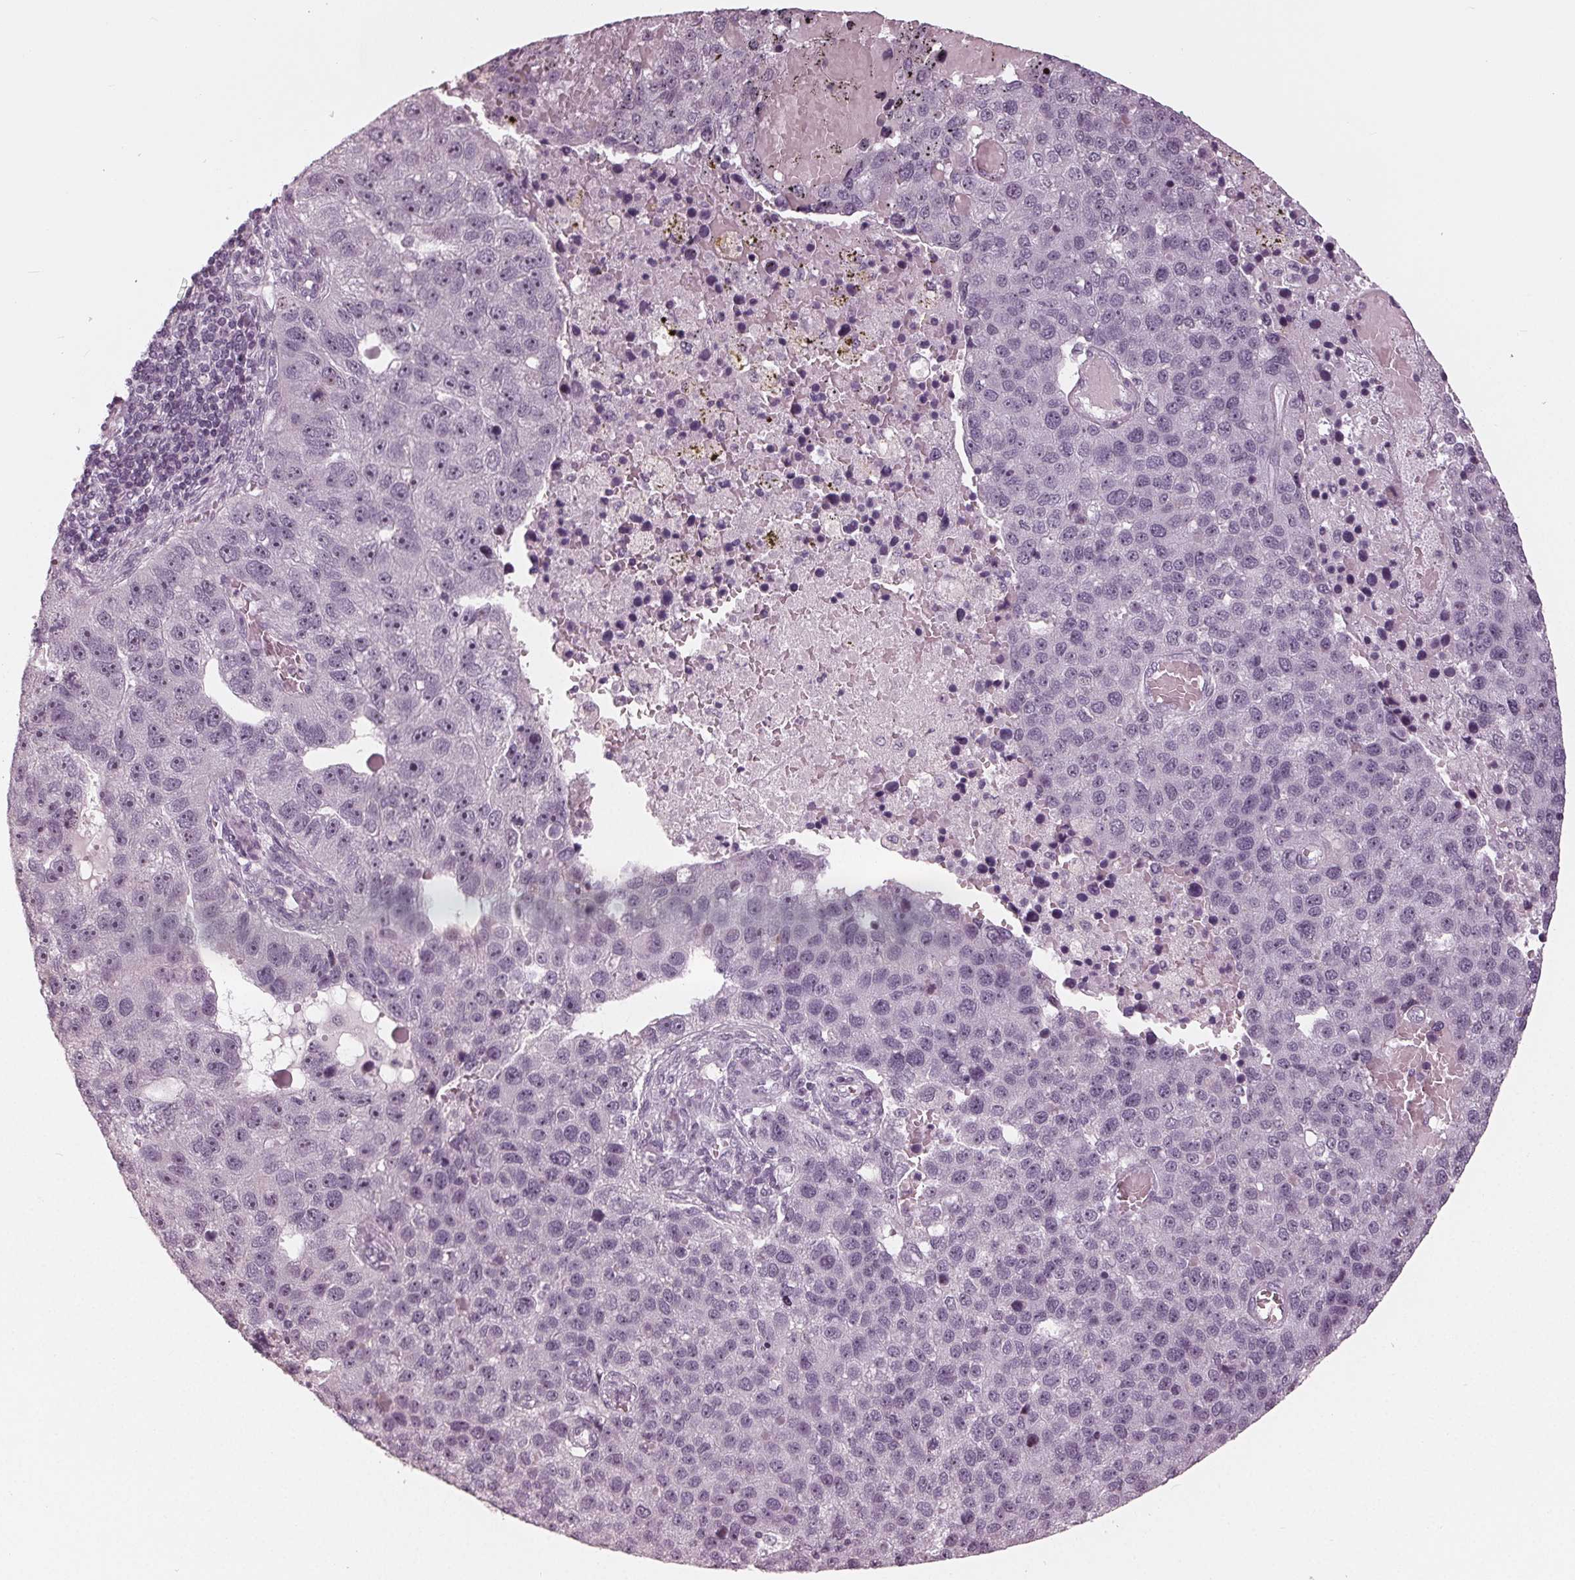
{"staining": {"intensity": "negative", "quantity": "none", "location": "none"}, "tissue": "pancreatic cancer", "cell_type": "Tumor cells", "image_type": "cancer", "snomed": [{"axis": "morphology", "description": "Adenocarcinoma, NOS"}, {"axis": "topography", "description": "Pancreas"}], "caption": "Tumor cells are negative for brown protein staining in pancreatic adenocarcinoma.", "gene": "ADPRHL1", "patient": {"sex": "female", "age": 61}}